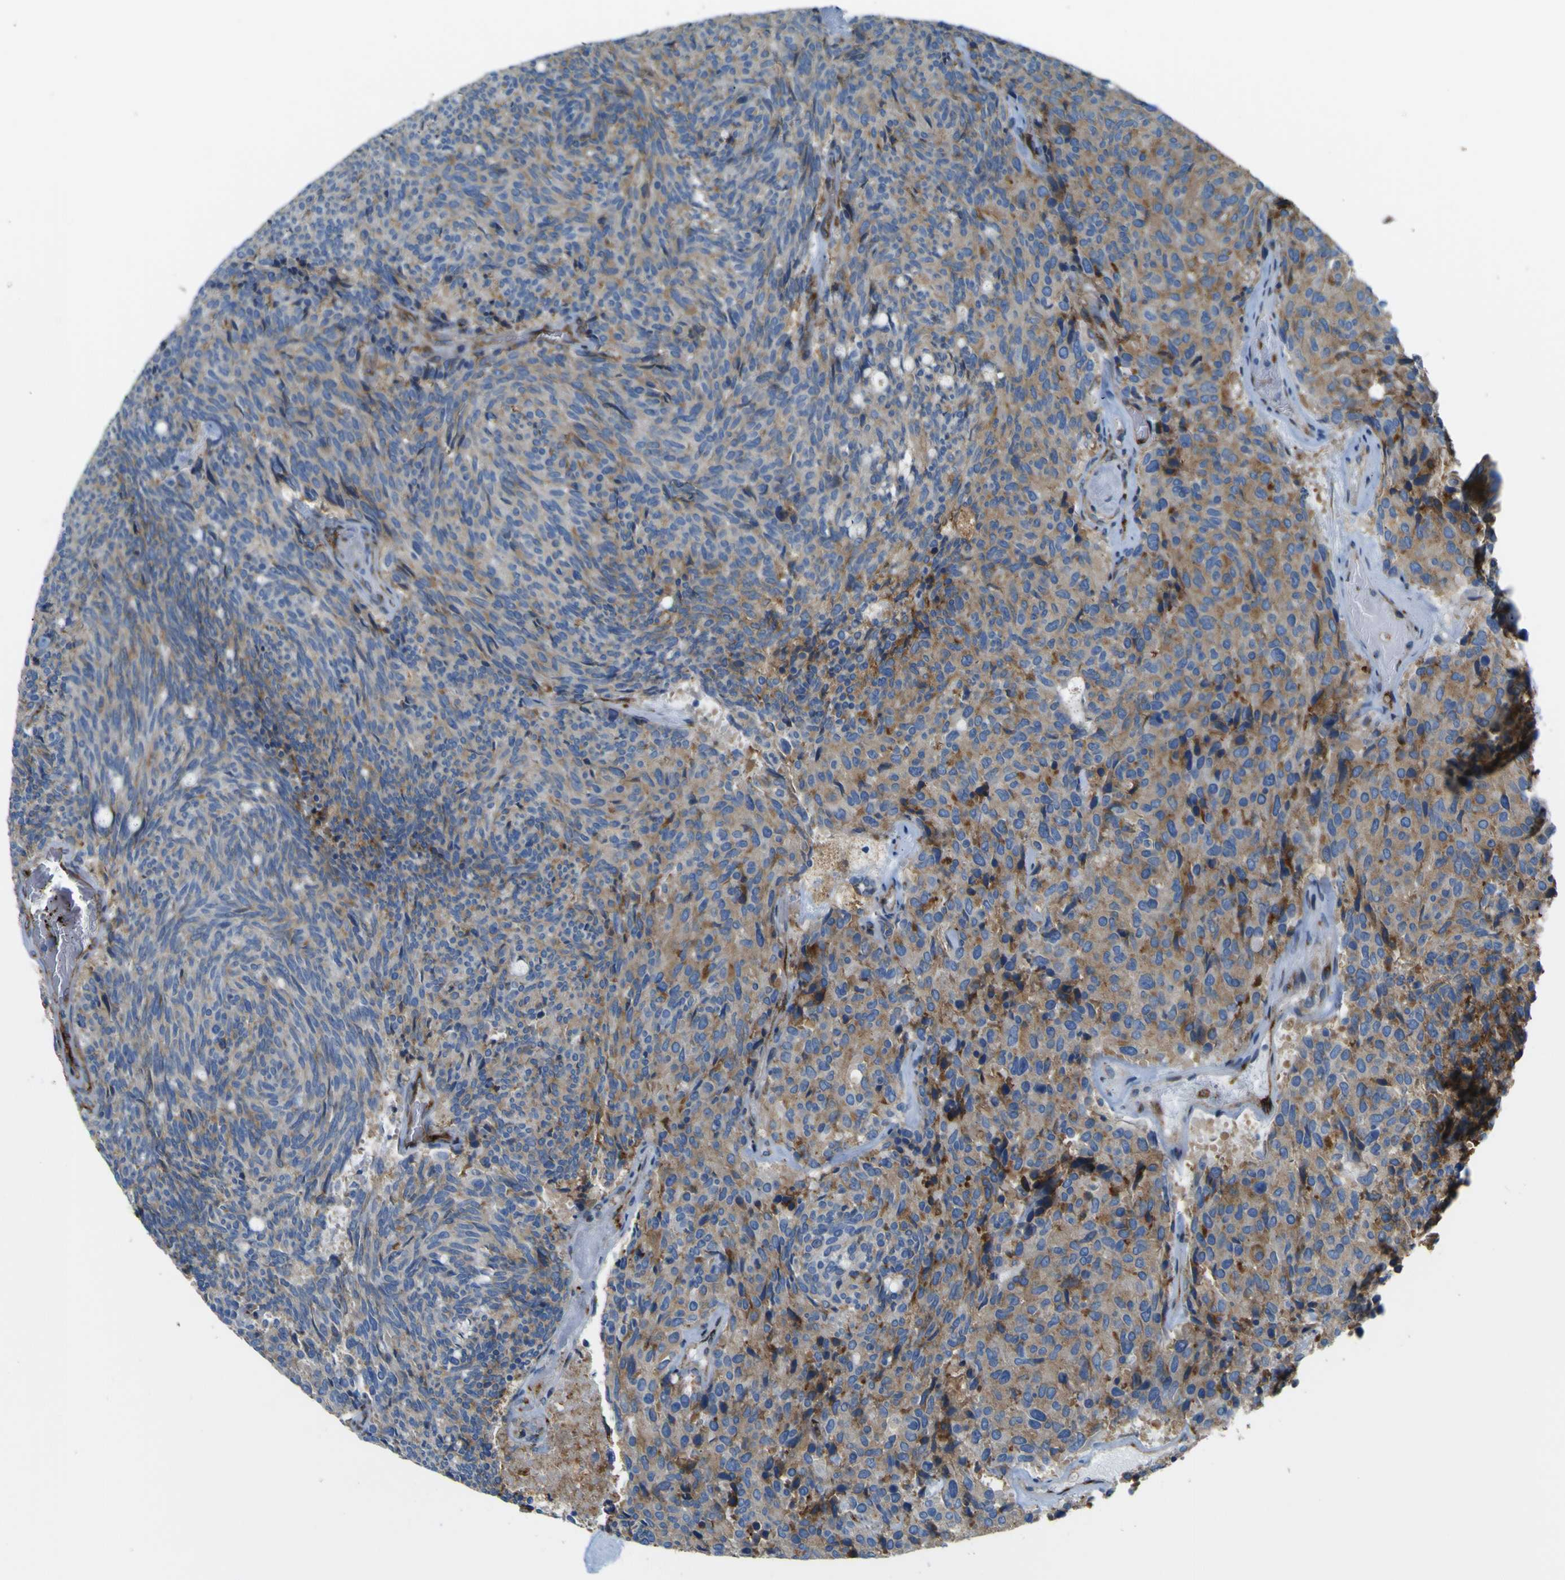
{"staining": {"intensity": "moderate", "quantity": "25%-75%", "location": "cytoplasmic/membranous"}, "tissue": "carcinoid", "cell_type": "Tumor cells", "image_type": "cancer", "snomed": [{"axis": "morphology", "description": "Carcinoid, malignant, NOS"}, {"axis": "topography", "description": "Pancreas"}], "caption": "IHC of carcinoid demonstrates medium levels of moderate cytoplasmic/membranous expression in approximately 25%-75% of tumor cells.", "gene": "IGF2R", "patient": {"sex": "female", "age": 54}}